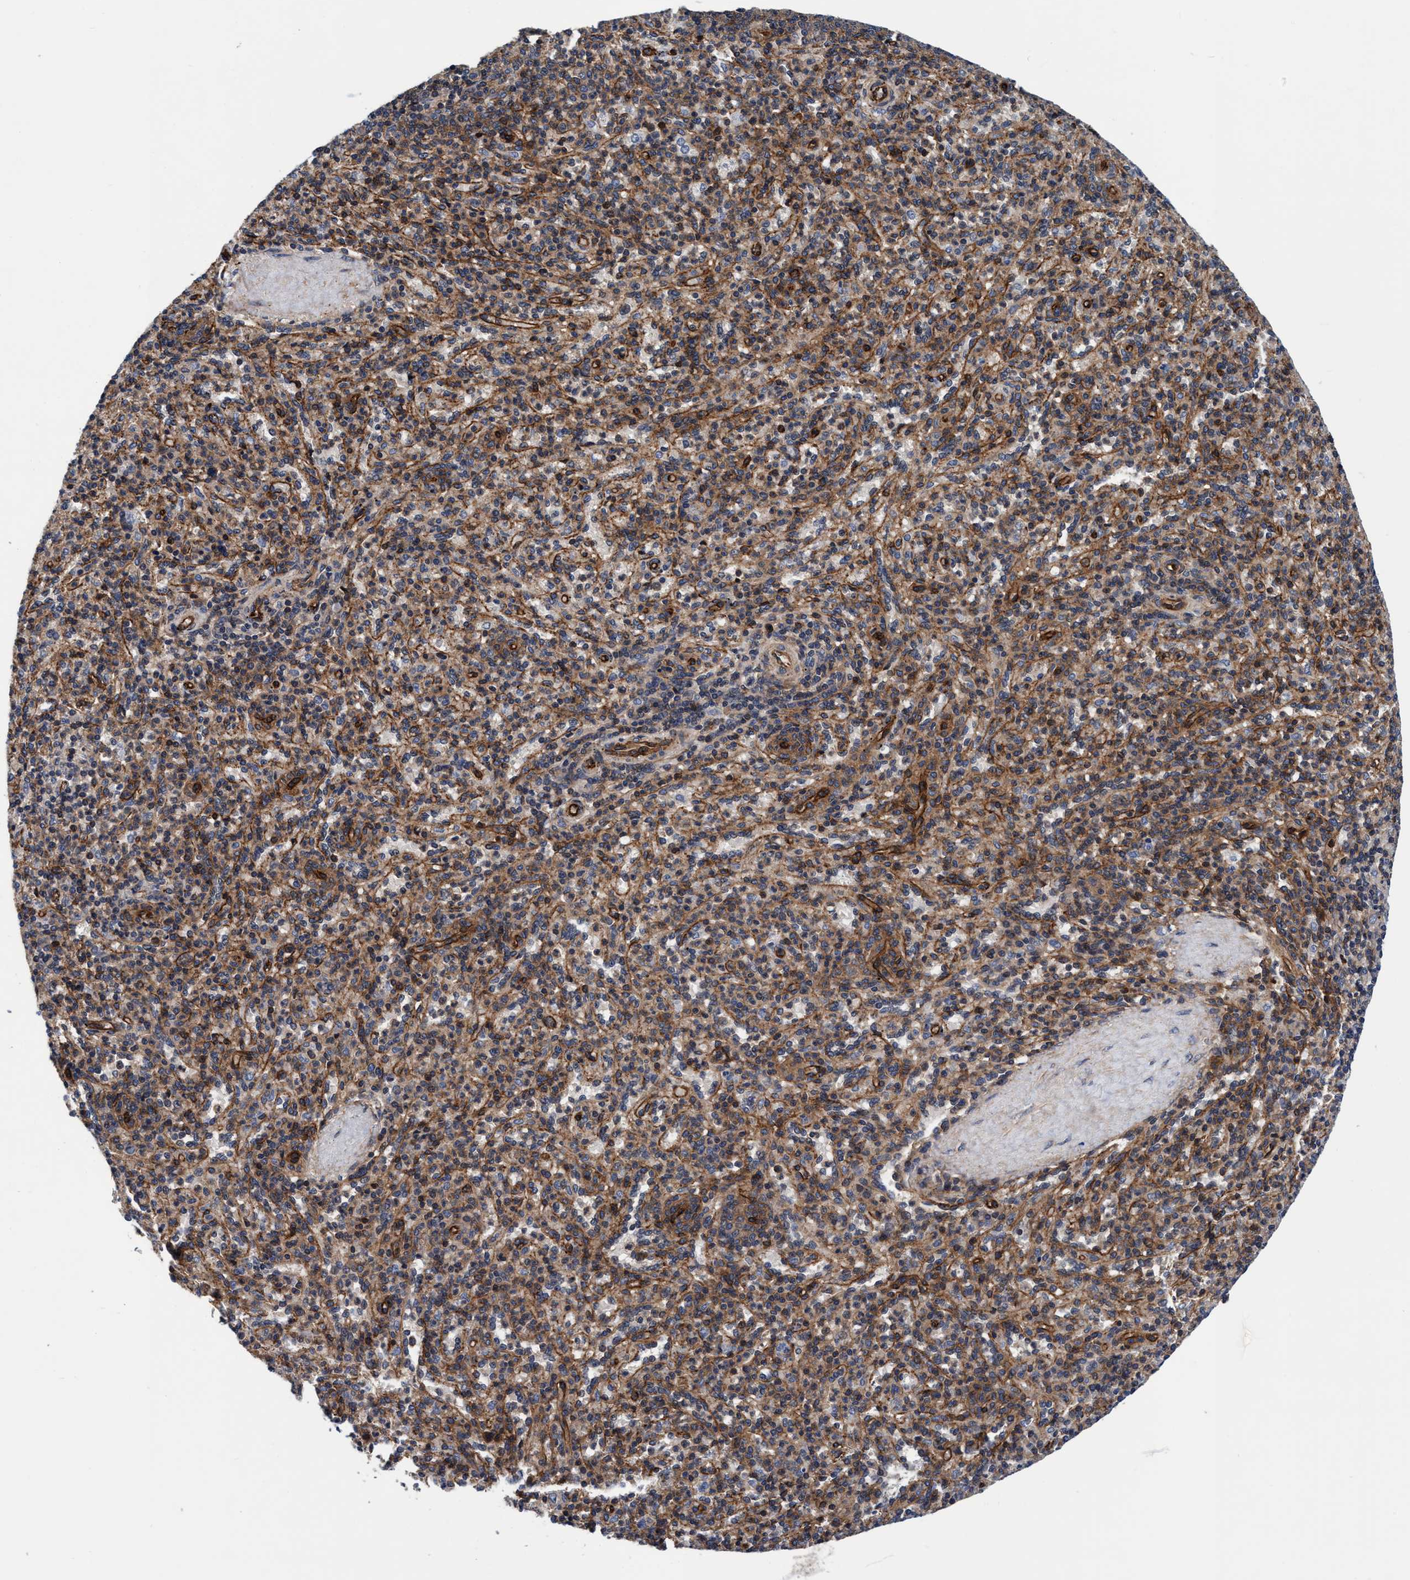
{"staining": {"intensity": "moderate", "quantity": "<25%", "location": "cytoplasmic/membranous"}, "tissue": "spleen", "cell_type": "Cells in red pulp", "image_type": "normal", "snomed": [{"axis": "morphology", "description": "Normal tissue, NOS"}, {"axis": "topography", "description": "Spleen"}], "caption": "Protein expression analysis of unremarkable spleen shows moderate cytoplasmic/membranous positivity in approximately <25% of cells in red pulp.", "gene": "MCM3AP", "patient": {"sex": "male", "age": 36}}